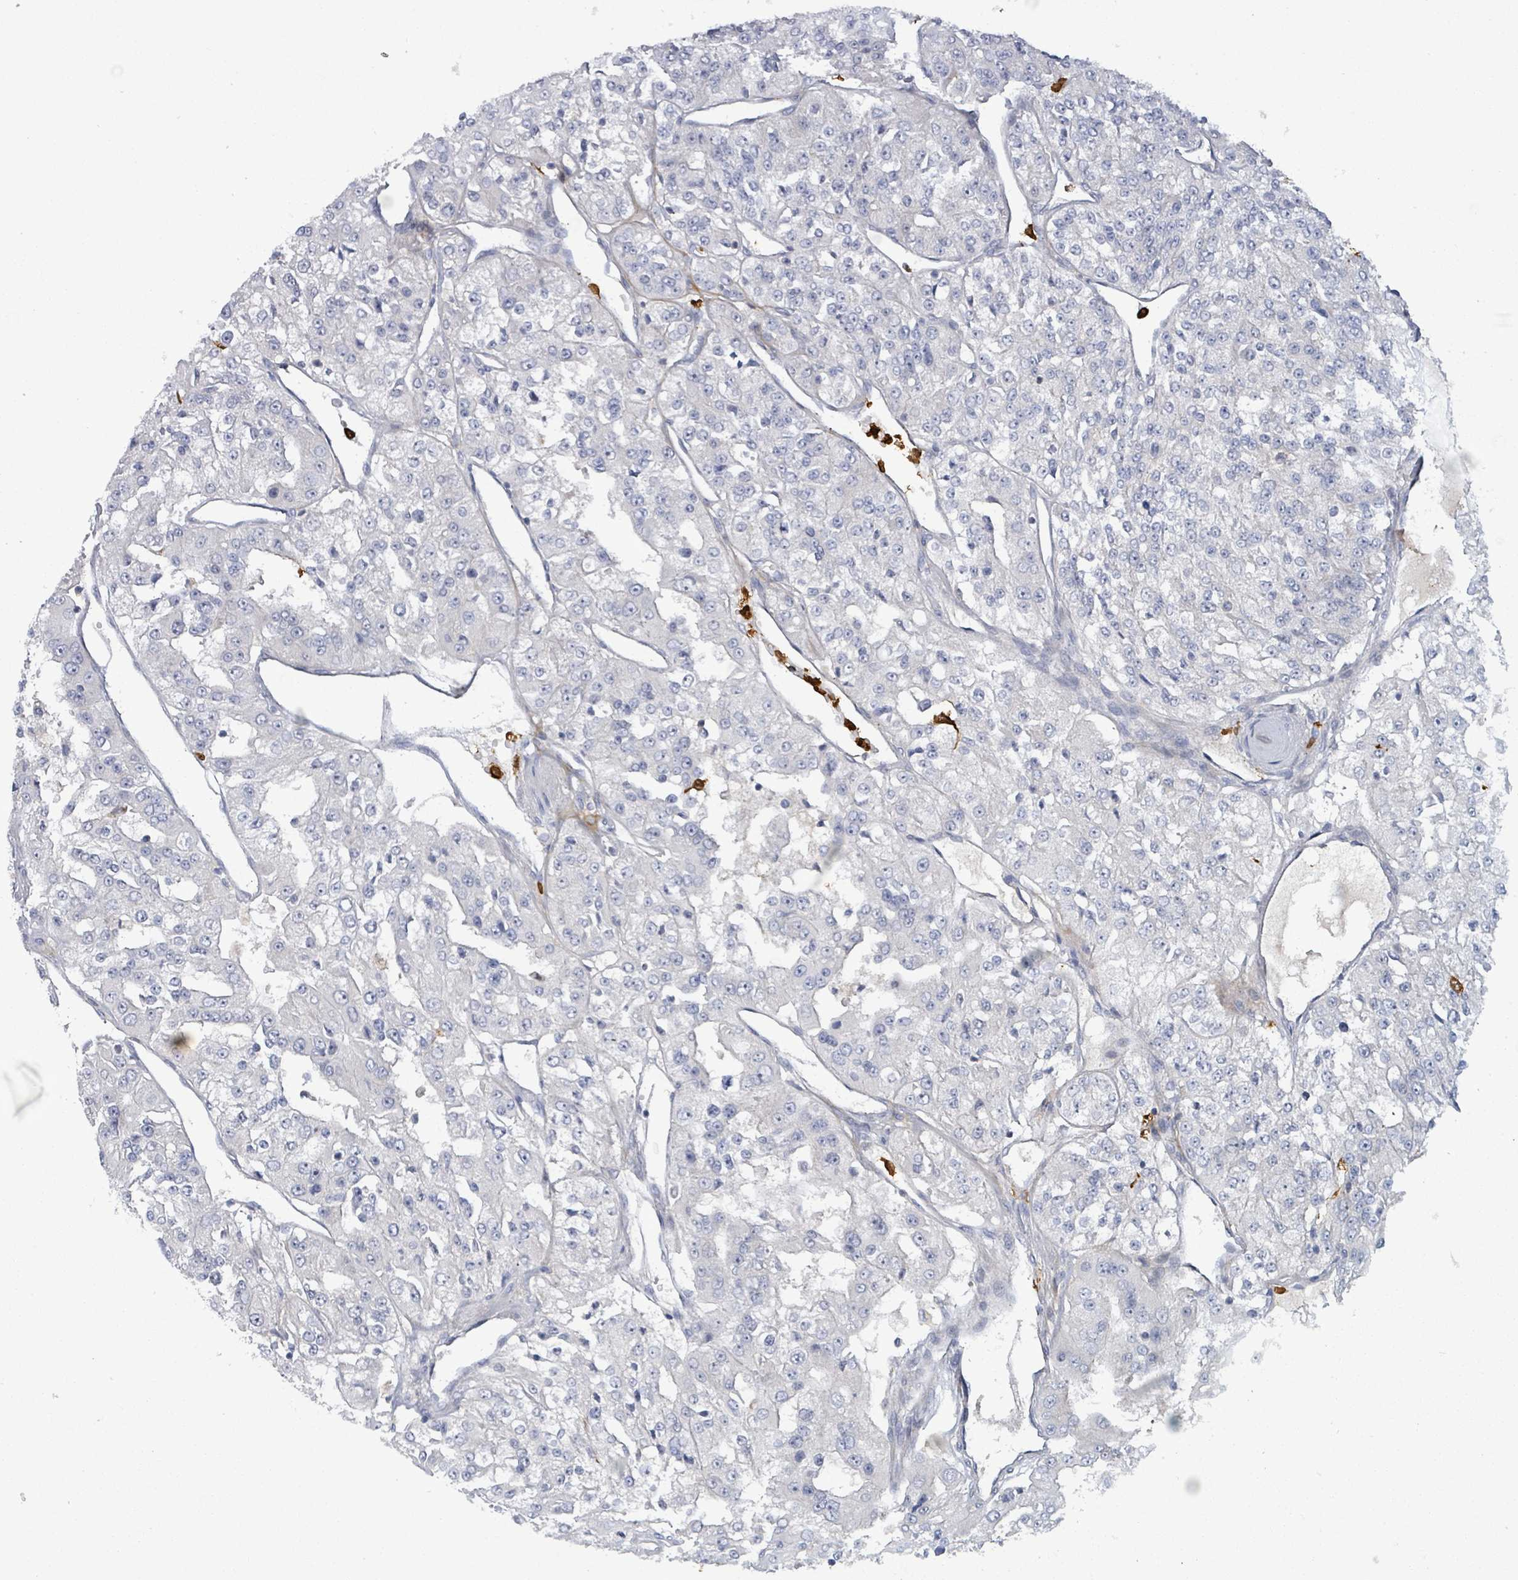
{"staining": {"intensity": "negative", "quantity": "none", "location": "none"}, "tissue": "renal cancer", "cell_type": "Tumor cells", "image_type": "cancer", "snomed": [{"axis": "morphology", "description": "Adenocarcinoma, NOS"}, {"axis": "topography", "description": "Kidney"}], "caption": "The micrograph displays no staining of tumor cells in adenocarcinoma (renal). (Brightfield microscopy of DAB (3,3'-diaminobenzidine) immunohistochemistry at high magnification).", "gene": "FAM210A", "patient": {"sex": "female", "age": 63}}